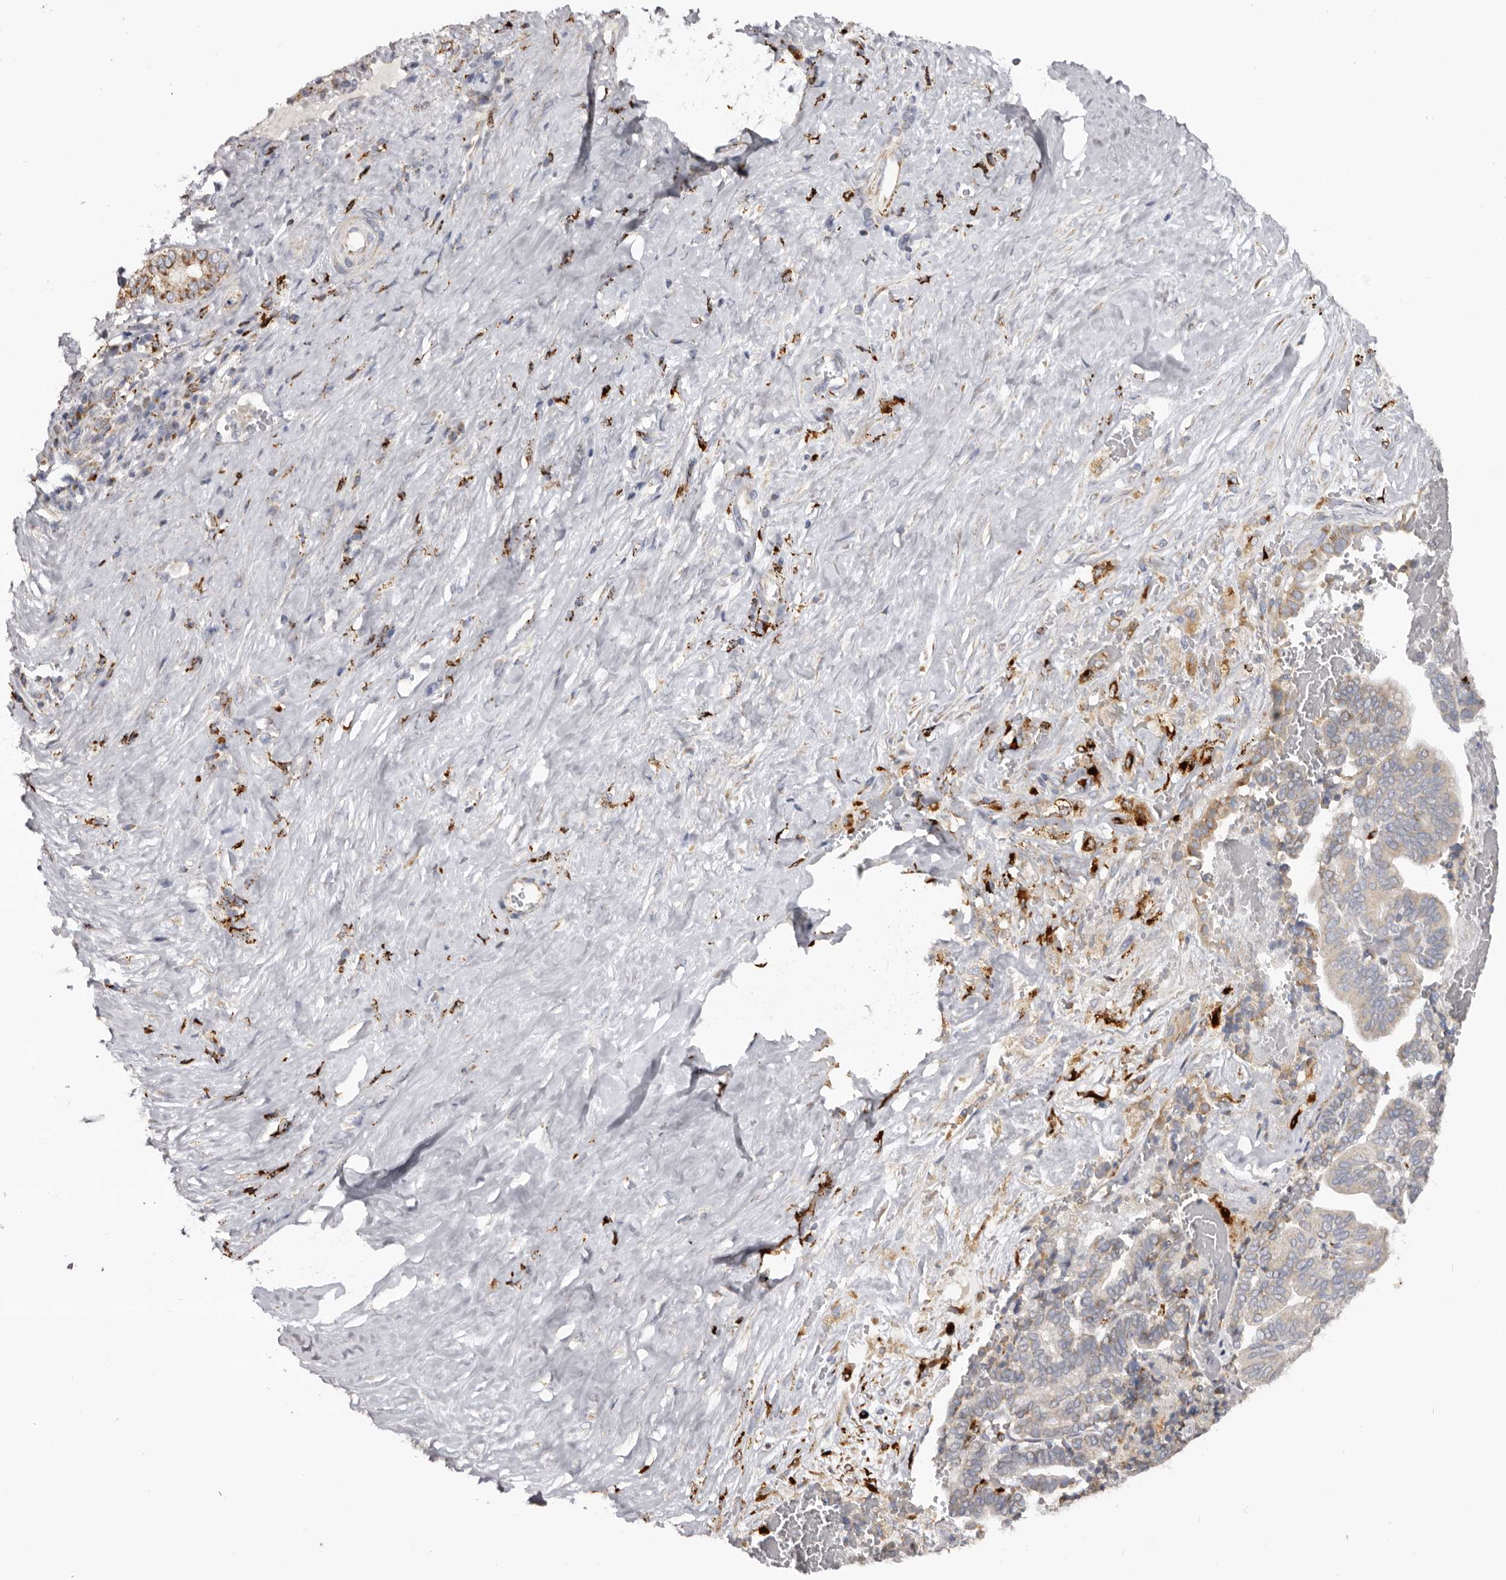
{"staining": {"intensity": "weak", "quantity": "25%-75%", "location": "cytoplasmic/membranous"}, "tissue": "liver cancer", "cell_type": "Tumor cells", "image_type": "cancer", "snomed": [{"axis": "morphology", "description": "Cholangiocarcinoma"}, {"axis": "topography", "description": "Liver"}], "caption": "This photomicrograph demonstrates liver cancer stained with immunohistochemistry to label a protein in brown. The cytoplasmic/membranous of tumor cells show weak positivity for the protein. Nuclei are counter-stained blue.", "gene": "MECR", "patient": {"sex": "female", "age": 75}}